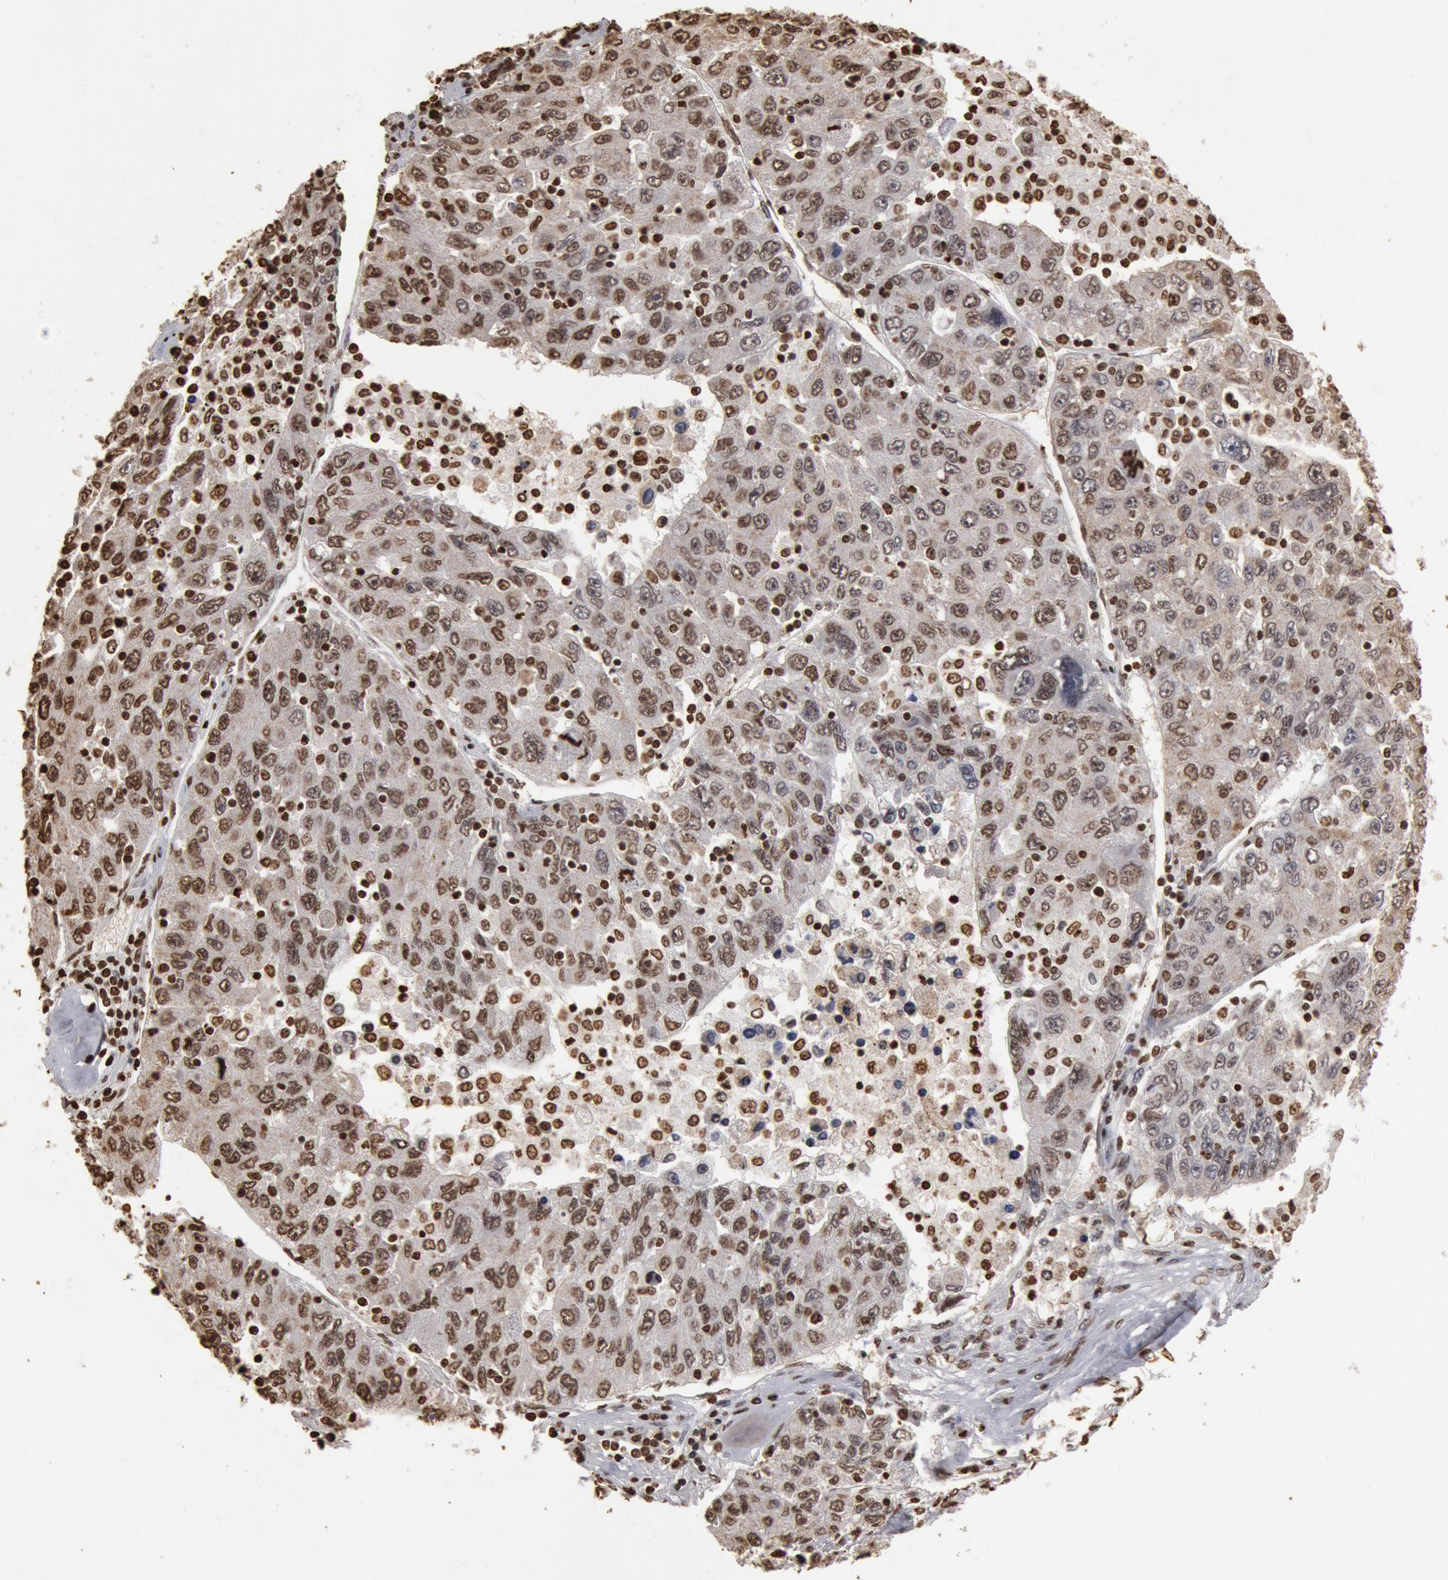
{"staining": {"intensity": "strong", "quantity": ">75%", "location": "cytoplasmic/membranous,nuclear"}, "tissue": "liver cancer", "cell_type": "Tumor cells", "image_type": "cancer", "snomed": [{"axis": "morphology", "description": "Carcinoma, Hepatocellular, NOS"}, {"axis": "topography", "description": "Liver"}], "caption": "The photomicrograph exhibits immunohistochemical staining of liver hepatocellular carcinoma. There is strong cytoplasmic/membranous and nuclear positivity is appreciated in about >75% of tumor cells.", "gene": "FOXA2", "patient": {"sex": "male", "age": 49}}